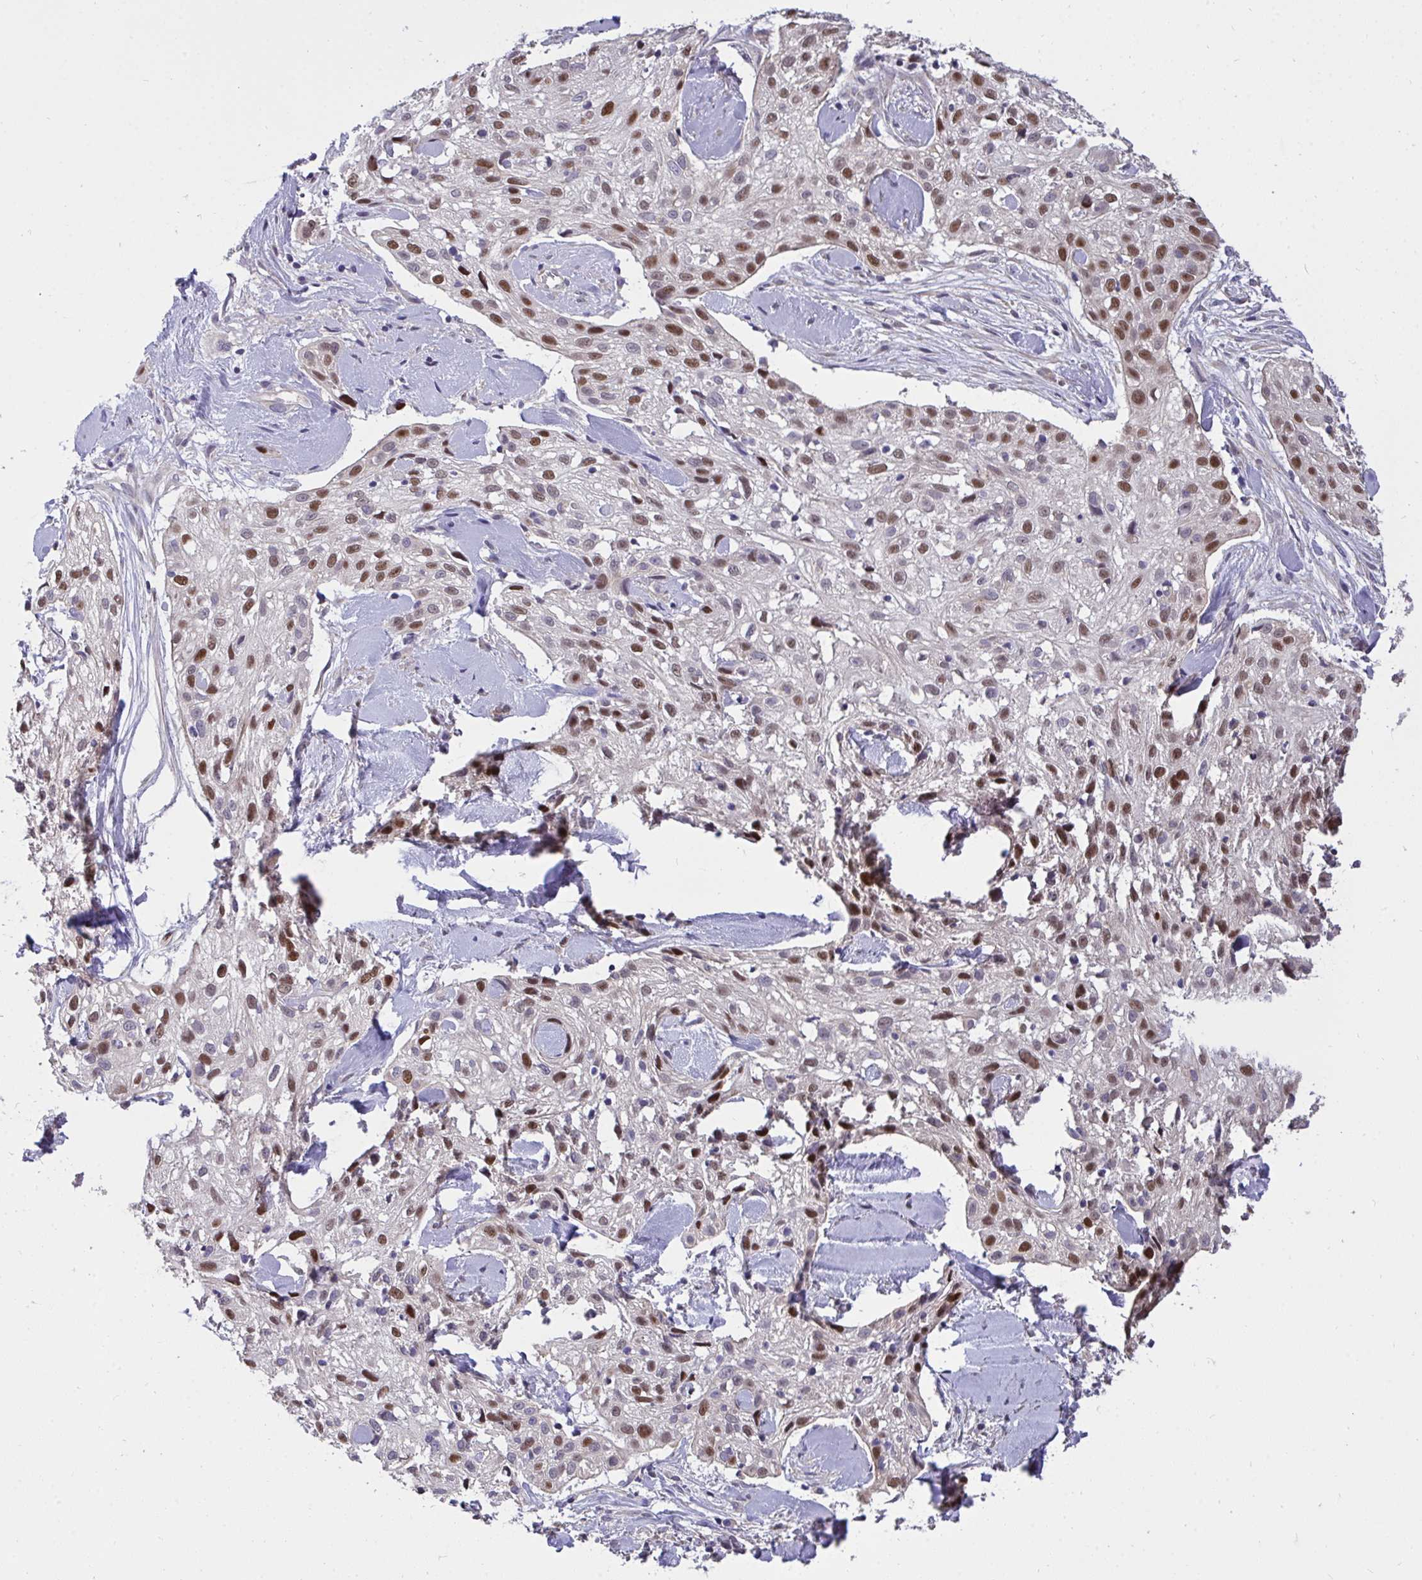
{"staining": {"intensity": "strong", "quantity": "25%-75%", "location": "nuclear"}, "tissue": "skin cancer", "cell_type": "Tumor cells", "image_type": "cancer", "snomed": [{"axis": "morphology", "description": "Squamous cell carcinoma, NOS"}, {"axis": "topography", "description": "Skin"}], "caption": "Tumor cells reveal high levels of strong nuclear staining in approximately 25%-75% of cells in human skin cancer. (Brightfield microscopy of DAB IHC at high magnification).", "gene": "C19orf54", "patient": {"sex": "male", "age": 82}}